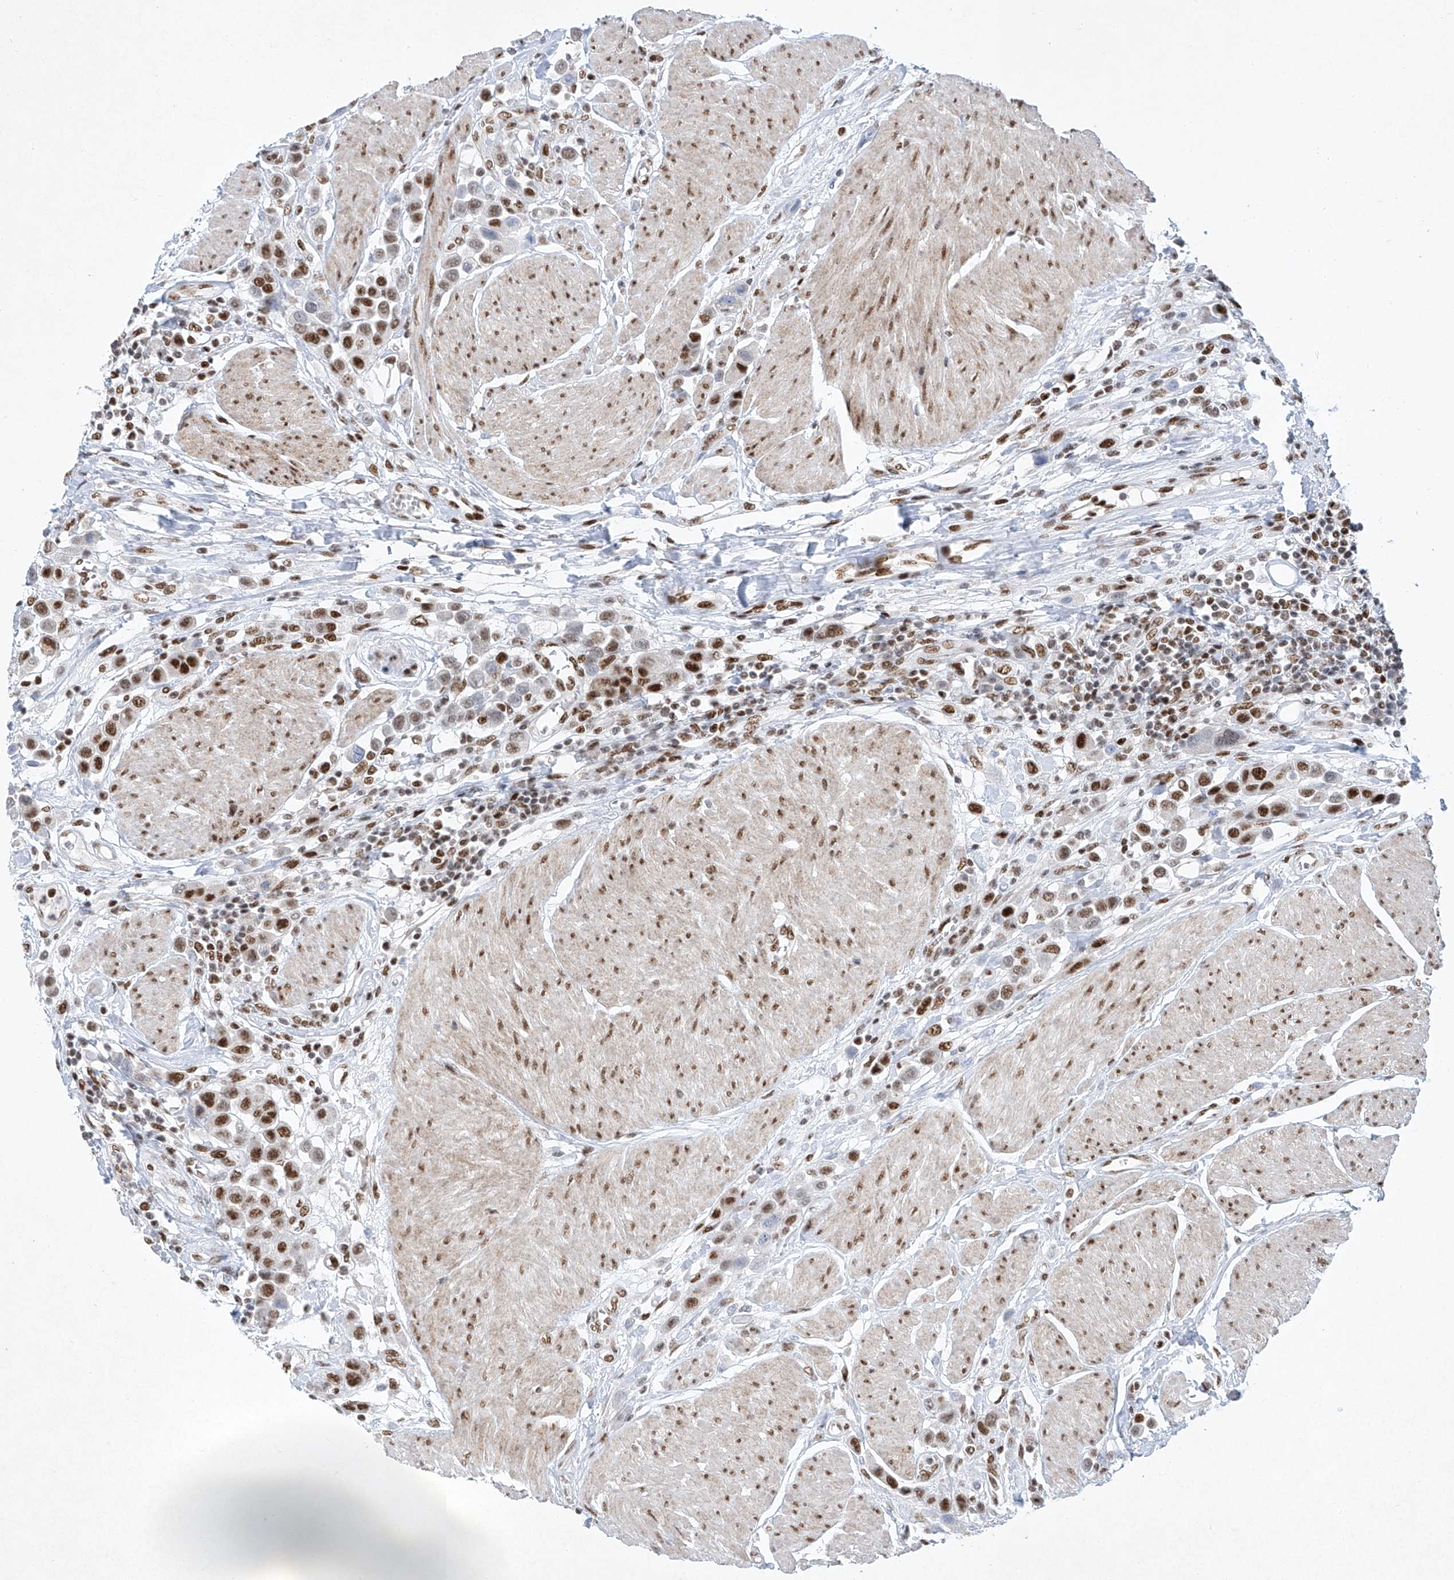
{"staining": {"intensity": "strong", "quantity": ">75%", "location": "nuclear"}, "tissue": "urothelial cancer", "cell_type": "Tumor cells", "image_type": "cancer", "snomed": [{"axis": "morphology", "description": "Urothelial carcinoma, High grade"}, {"axis": "topography", "description": "Urinary bladder"}], "caption": "Urothelial cancer tissue displays strong nuclear positivity in approximately >75% of tumor cells", "gene": "TAF4", "patient": {"sex": "male", "age": 50}}